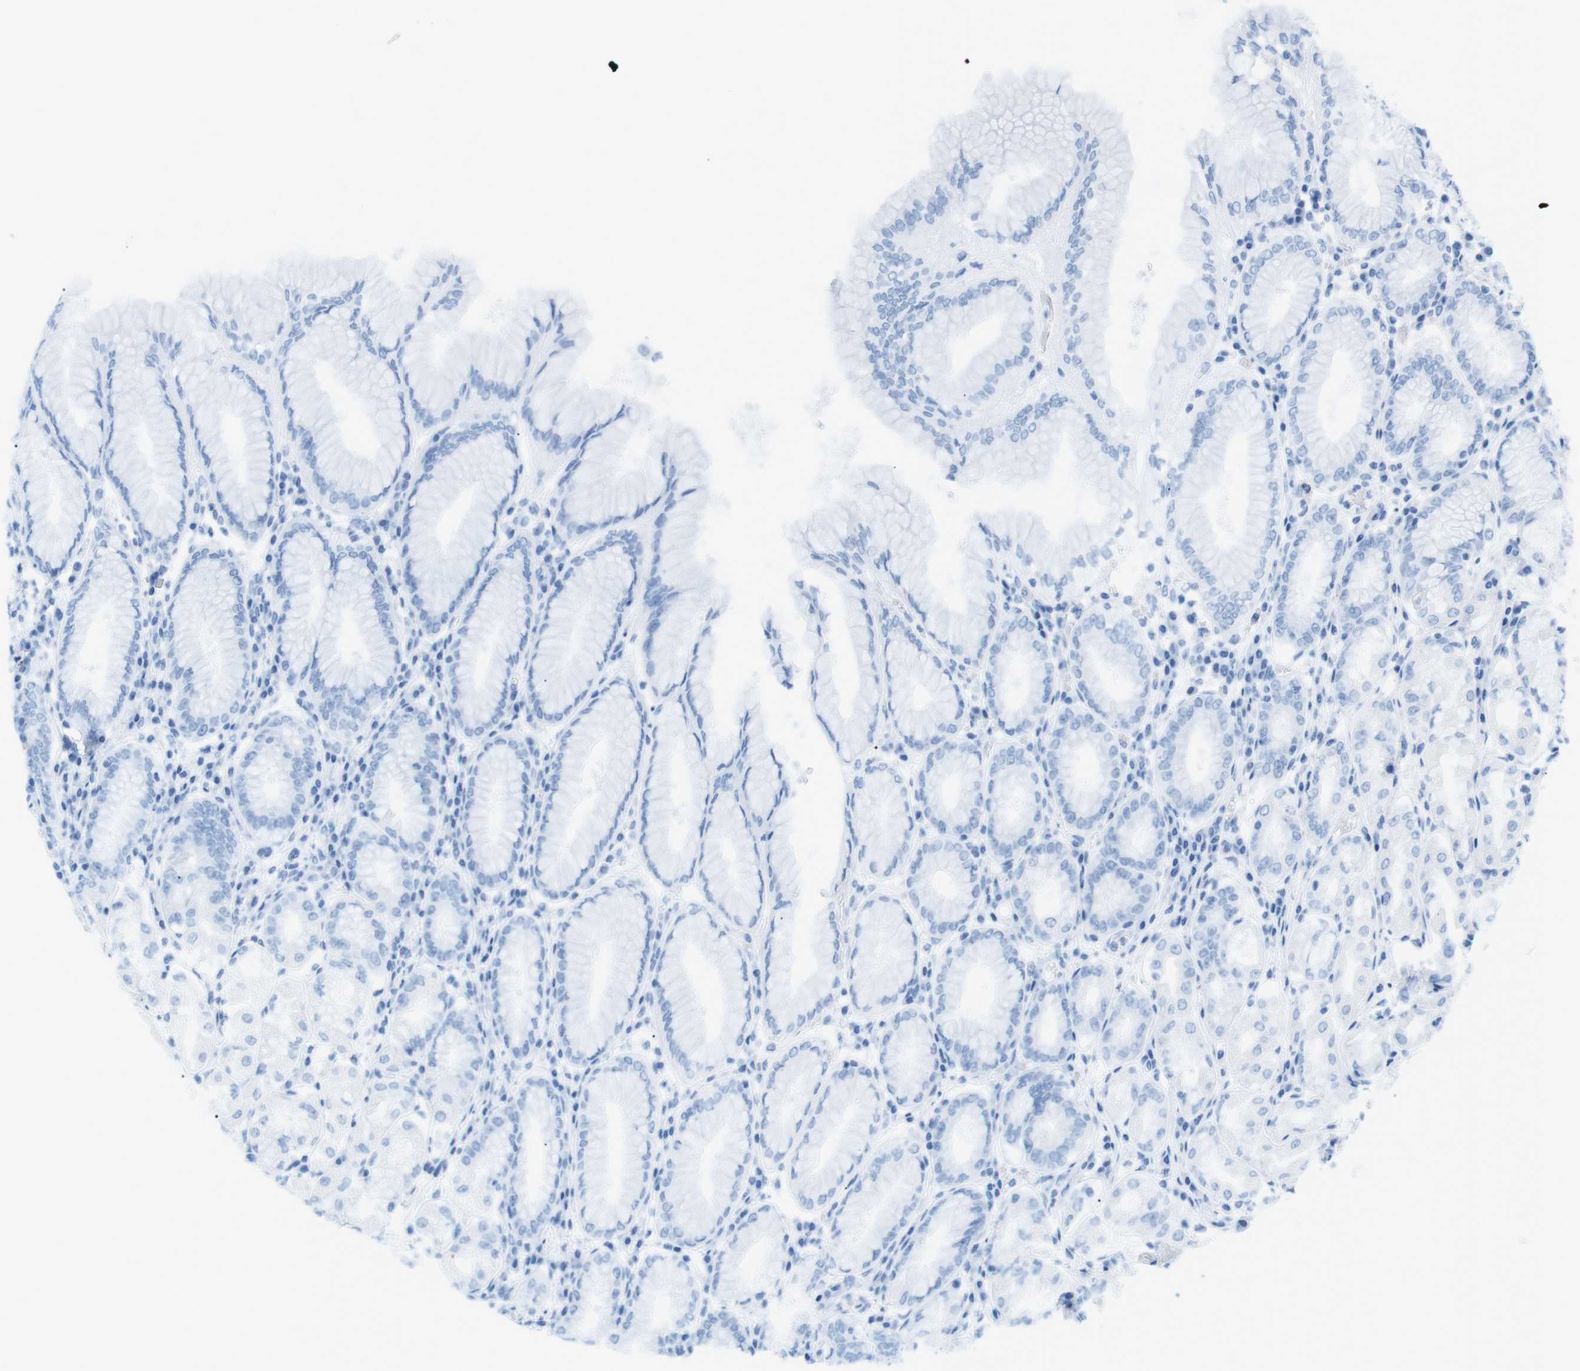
{"staining": {"intensity": "negative", "quantity": "none", "location": "none"}, "tissue": "stomach", "cell_type": "Glandular cells", "image_type": "normal", "snomed": [{"axis": "morphology", "description": "Normal tissue, NOS"}, {"axis": "topography", "description": "Stomach"}, {"axis": "topography", "description": "Stomach, lower"}], "caption": "A photomicrograph of stomach stained for a protein demonstrates no brown staining in glandular cells.", "gene": "SALL4", "patient": {"sex": "female", "age": 56}}